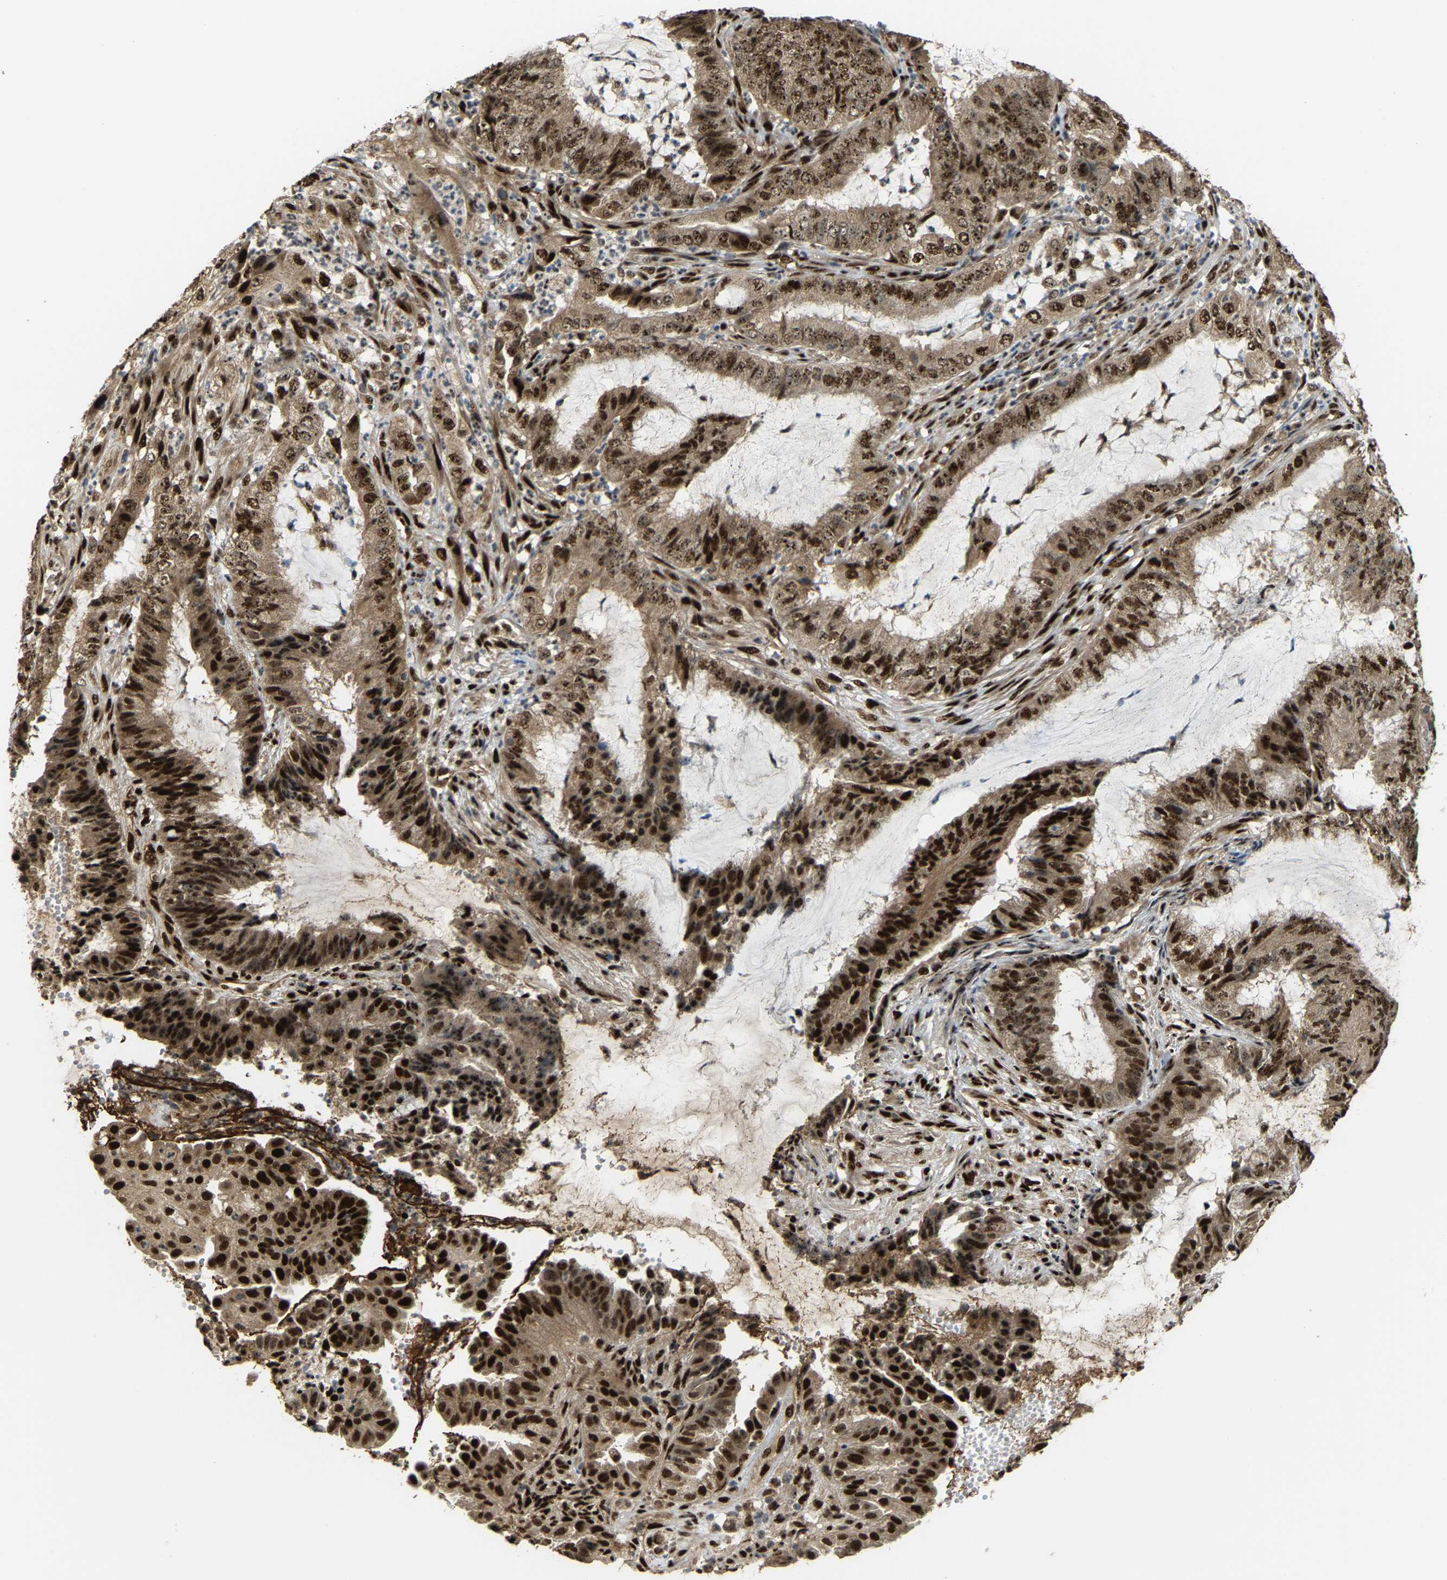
{"staining": {"intensity": "strong", "quantity": ">75%", "location": "cytoplasmic/membranous,nuclear"}, "tissue": "endometrial cancer", "cell_type": "Tumor cells", "image_type": "cancer", "snomed": [{"axis": "morphology", "description": "Adenocarcinoma, NOS"}, {"axis": "topography", "description": "Endometrium"}], "caption": "DAB (3,3'-diaminobenzidine) immunohistochemical staining of endometrial cancer (adenocarcinoma) demonstrates strong cytoplasmic/membranous and nuclear protein staining in approximately >75% of tumor cells.", "gene": "ZNF687", "patient": {"sex": "female", "age": 51}}